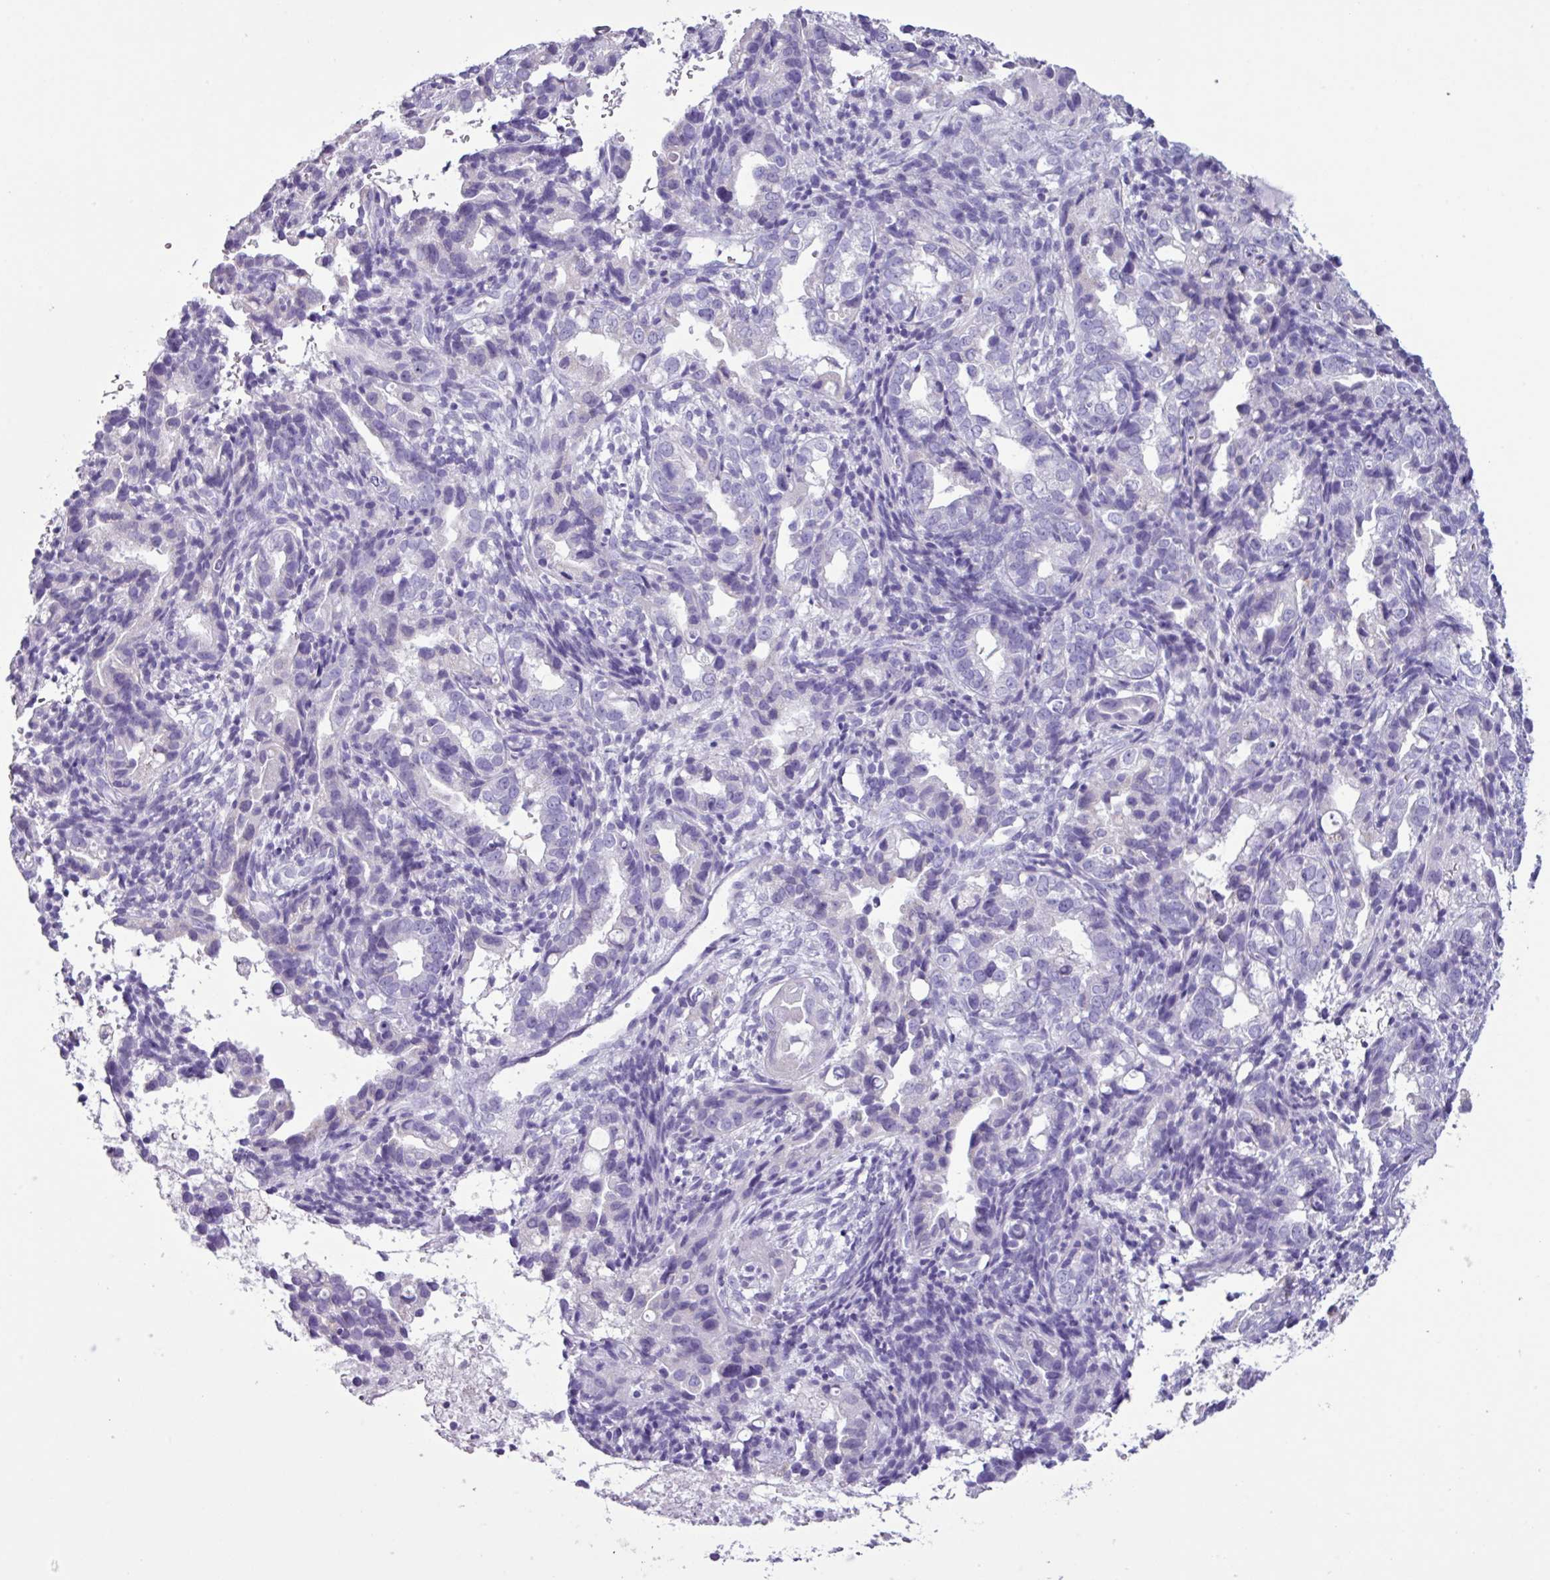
{"staining": {"intensity": "negative", "quantity": "none", "location": "none"}, "tissue": "endometrial cancer", "cell_type": "Tumor cells", "image_type": "cancer", "snomed": [{"axis": "morphology", "description": "Adenocarcinoma, NOS"}, {"axis": "topography", "description": "Endometrium"}], "caption": "This is an immunohistochemistry (IHC) image of endometrial cancer. There is no expression in tumor cells.", "gene": "AGO3", "patient": {"sex": "female", "age": 57}}